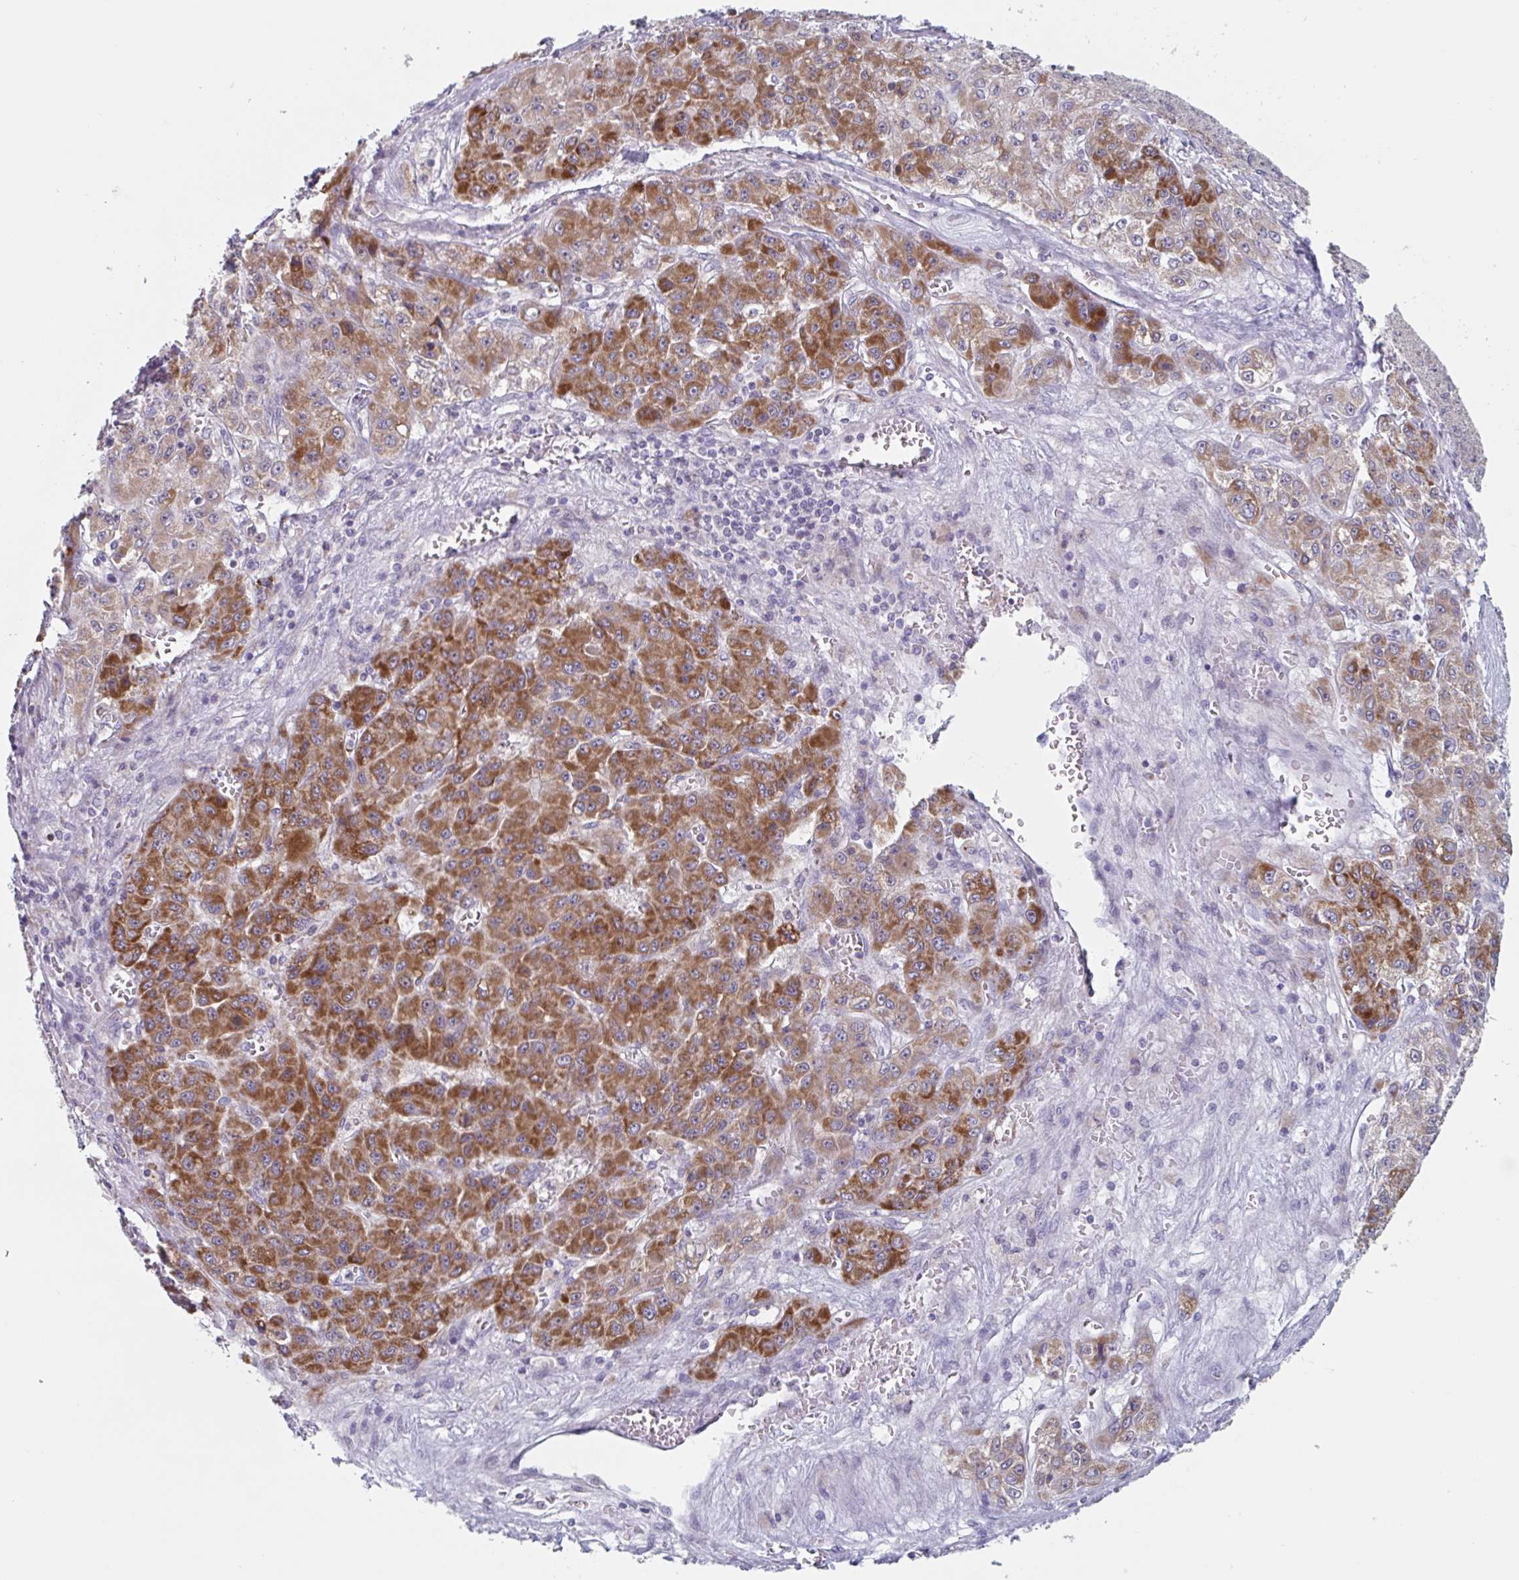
{"staining": {"intensity": "moderate", "quantity": ">75%", "location": "cytoplasmic/membranous"}, "tissue": "liver cancer", "cell_type": "Tumor cells", "image_type": "cancer", "snomed": [{"axis": "morphology", "description": "Carcinoma, Hepatocellular, NOS"}, {"axis": "topography", "description": "Liver"}], "caption": "Protein expression analysis of human liver cancer (hepatocellular carcinoma) reveals moderate cytoplasmic/membranous staining in about >75% of tumor cells. (DAB IHC with brightfield microscopy, high magnification).", "gene": "MRPL53", "patient": {"sex": "male", "age": 70}}